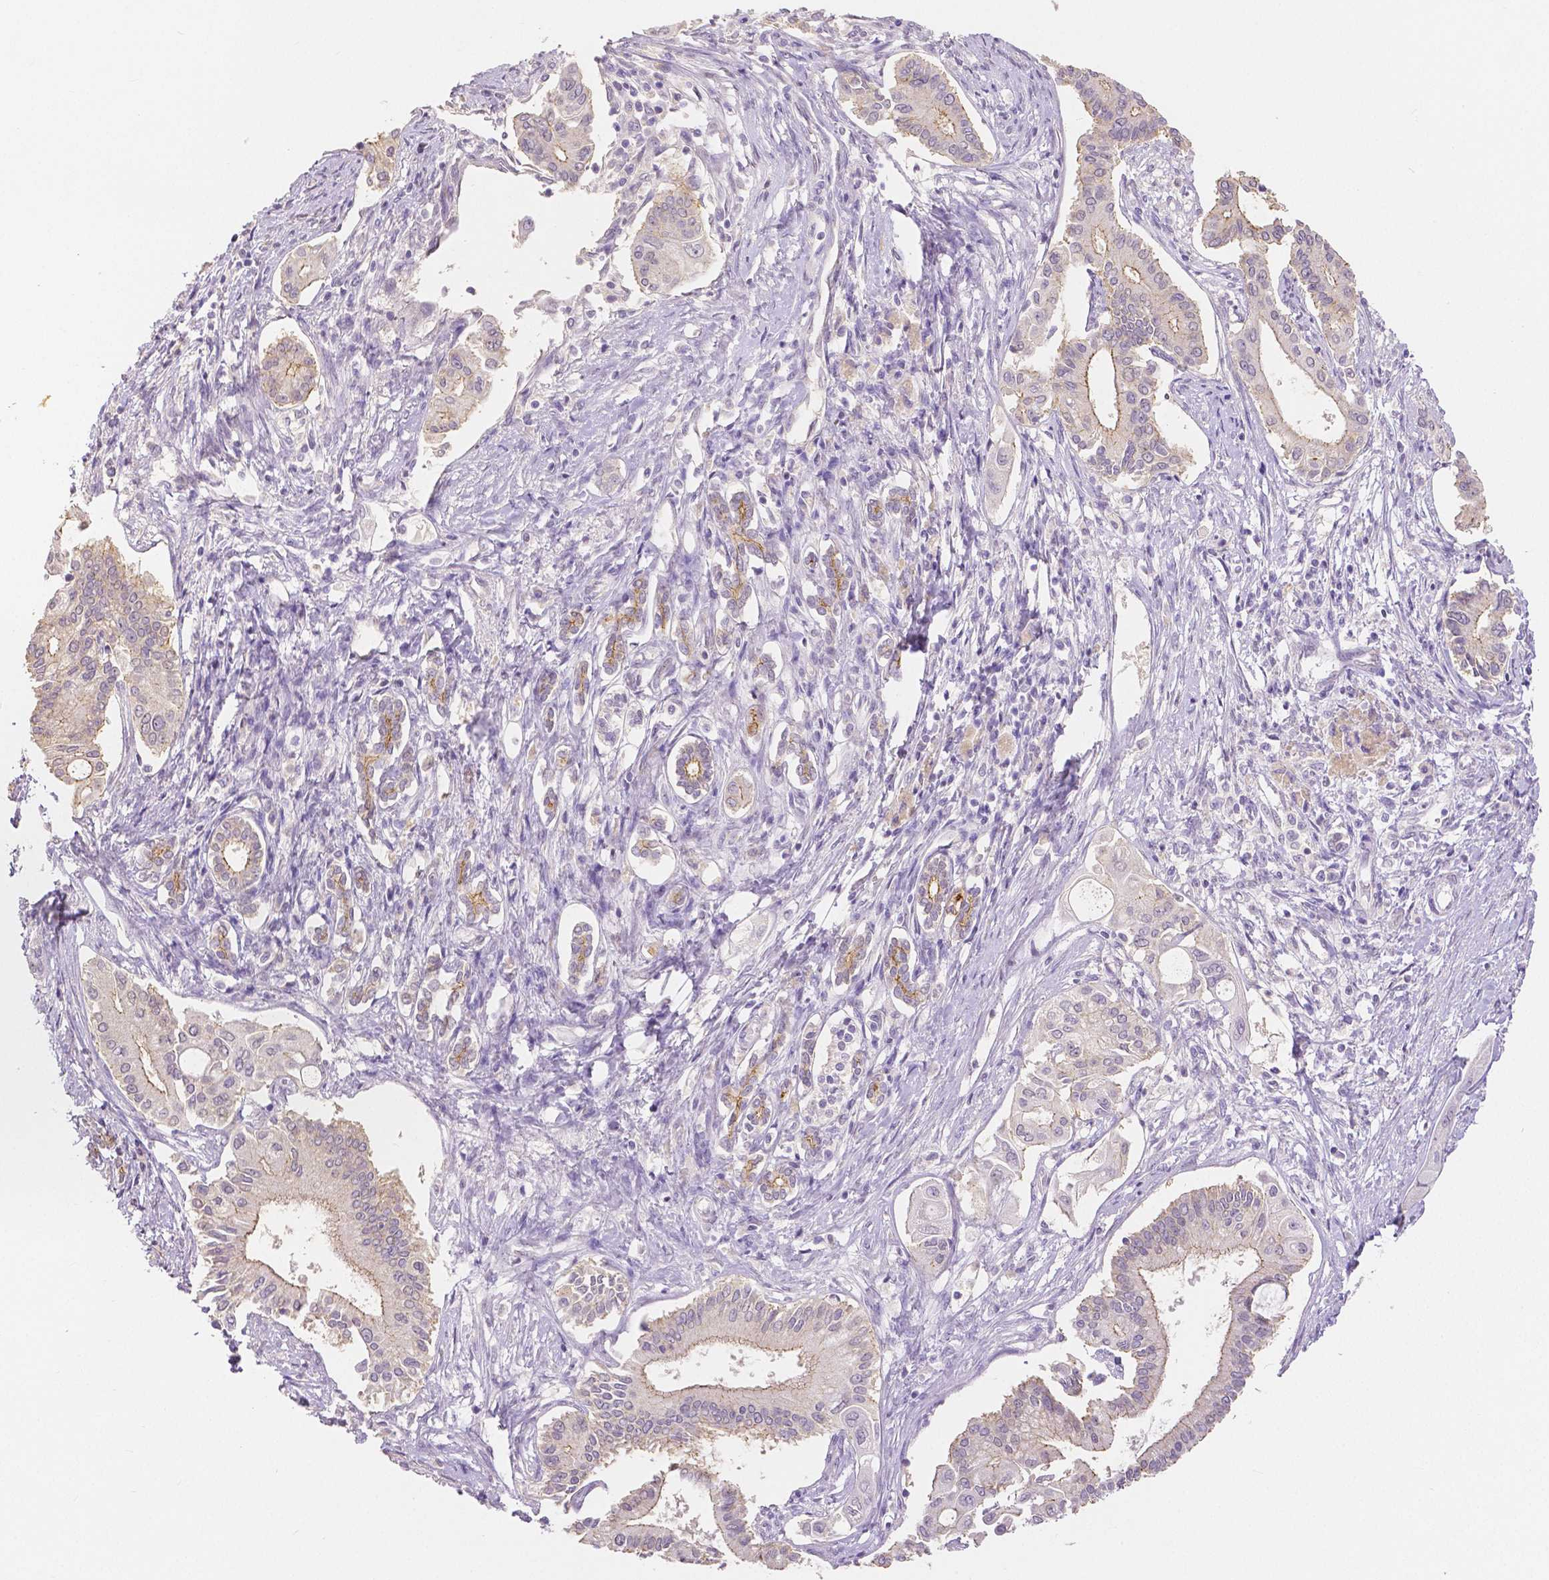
{"staining": {"intensity": "moderate", "quantity": "25%-75%", "location": "cytoplasmic/membranous"}, "tissue": "pancreatic cancer", "cell_type": "Tumor cells", "image_type": "cancer", "snomed": [{"axis": "morphology", "description": "Adenocarcinoma, NOS"}, {"axis": "topography", "description": "Pancreas"}], "caption": "DAB (3,3'-diaminobenzidine) immunohistochemical staining of pancreatic cancer (adenocarcinoma) displays moderate cytoplasmic/membranous protein expression in about 25%-75% of tumor cells. The protein is shown in brown color, while the nuclei are stained blue.", "gene": "OCLN", "patient": {"sex": "female", "age": 68}}